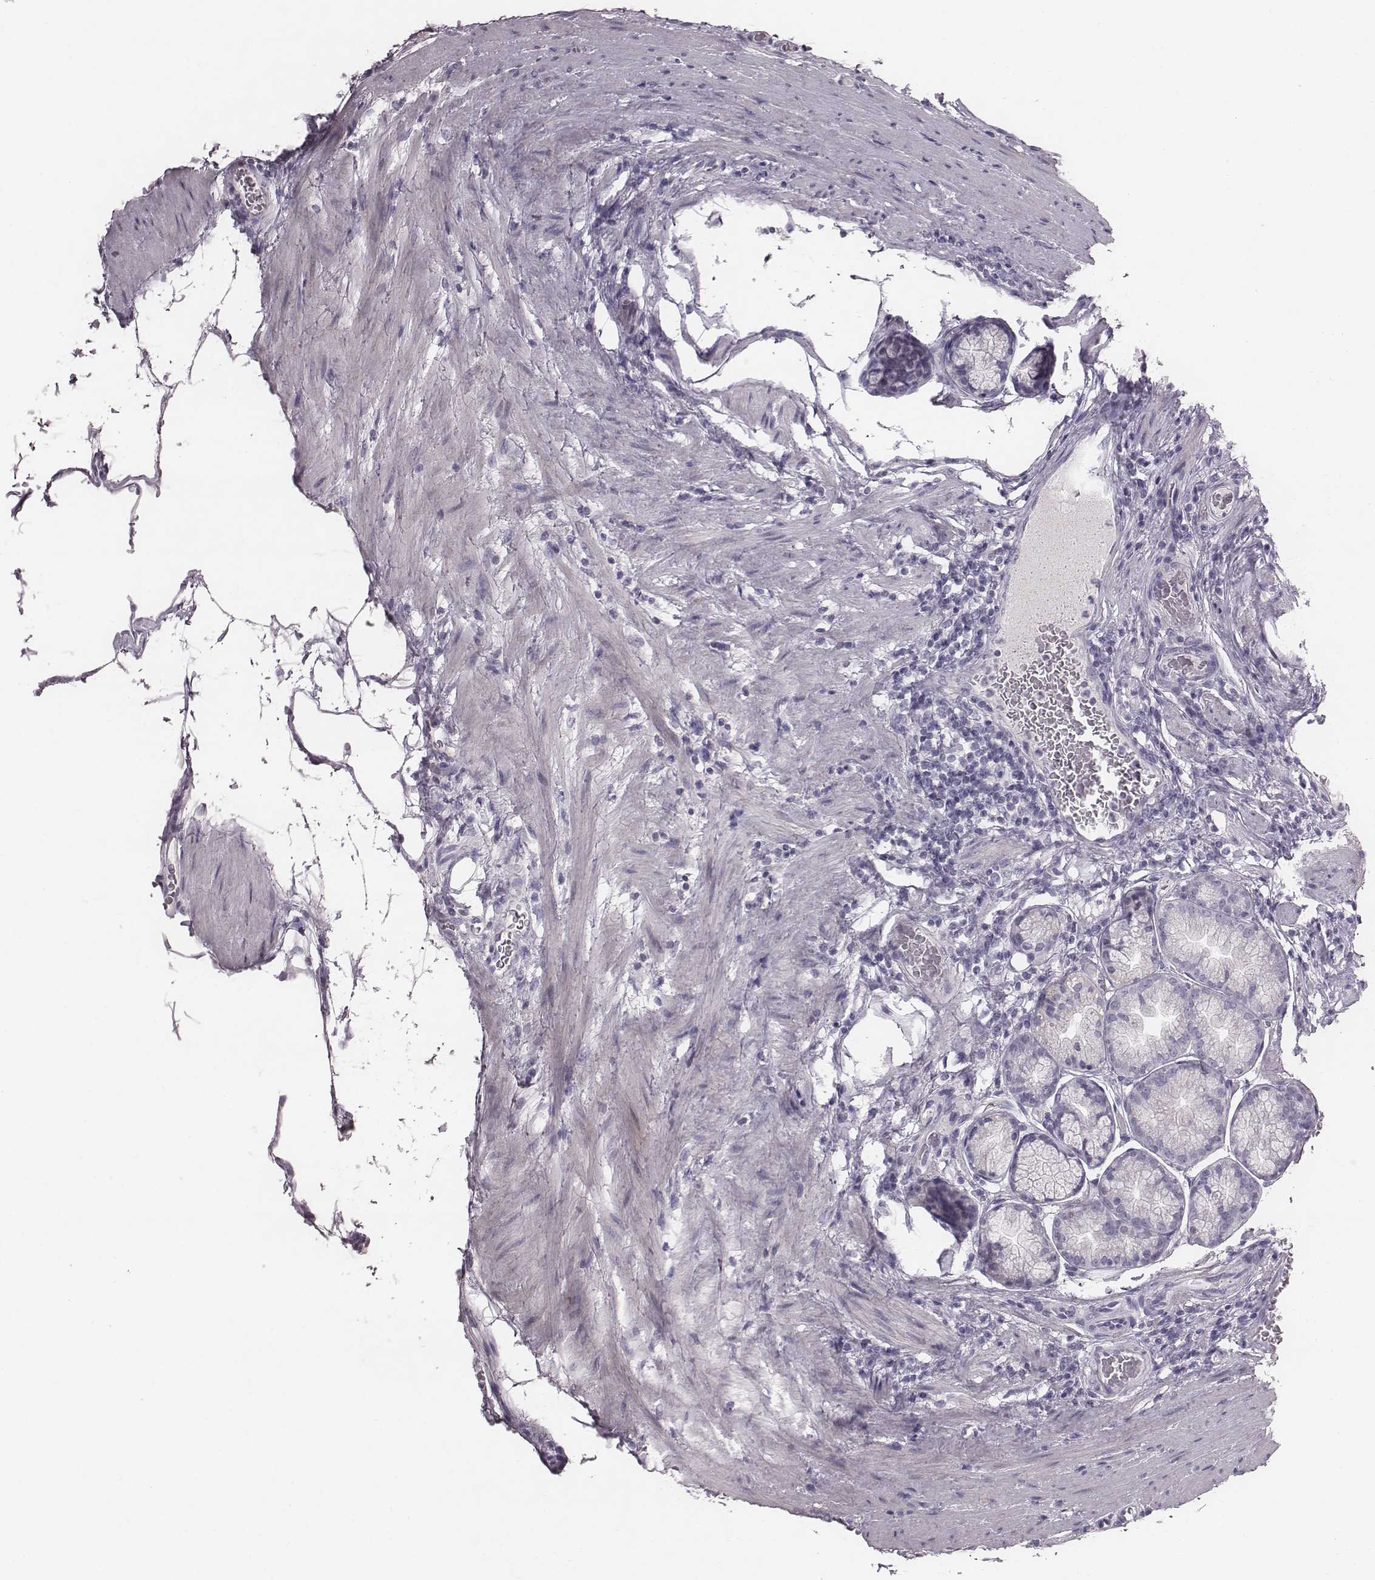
{"staining": {"intensity": "negative", "quantity": "none", "location": "none"}, "tissue": "stomach", "cell_type": "Glandular cells", "image_type": "normal", "snomed": [{"axis": "morphology", "description": "Normal tissue, NOS"}, {"axis": "morphology", "description": "Adenocarcinoma, NOS"}, {"axis": "morphology", "description": "Adenocarcinoma, High grade"}, {"axis": "topography", "description": "Stomach, upper"}, {"axis": "topography", "description": "Stomach"}], "caption": "Immunohistochemistry (IHC) histopathology image of normal stomach: stomach stained with DAB (3,3'-diaminobenzidine) displays no significant protein positivity in glandular cells.", "gene": "ENSG00000284762", "patient": {"sex": "female", "age": 65}}